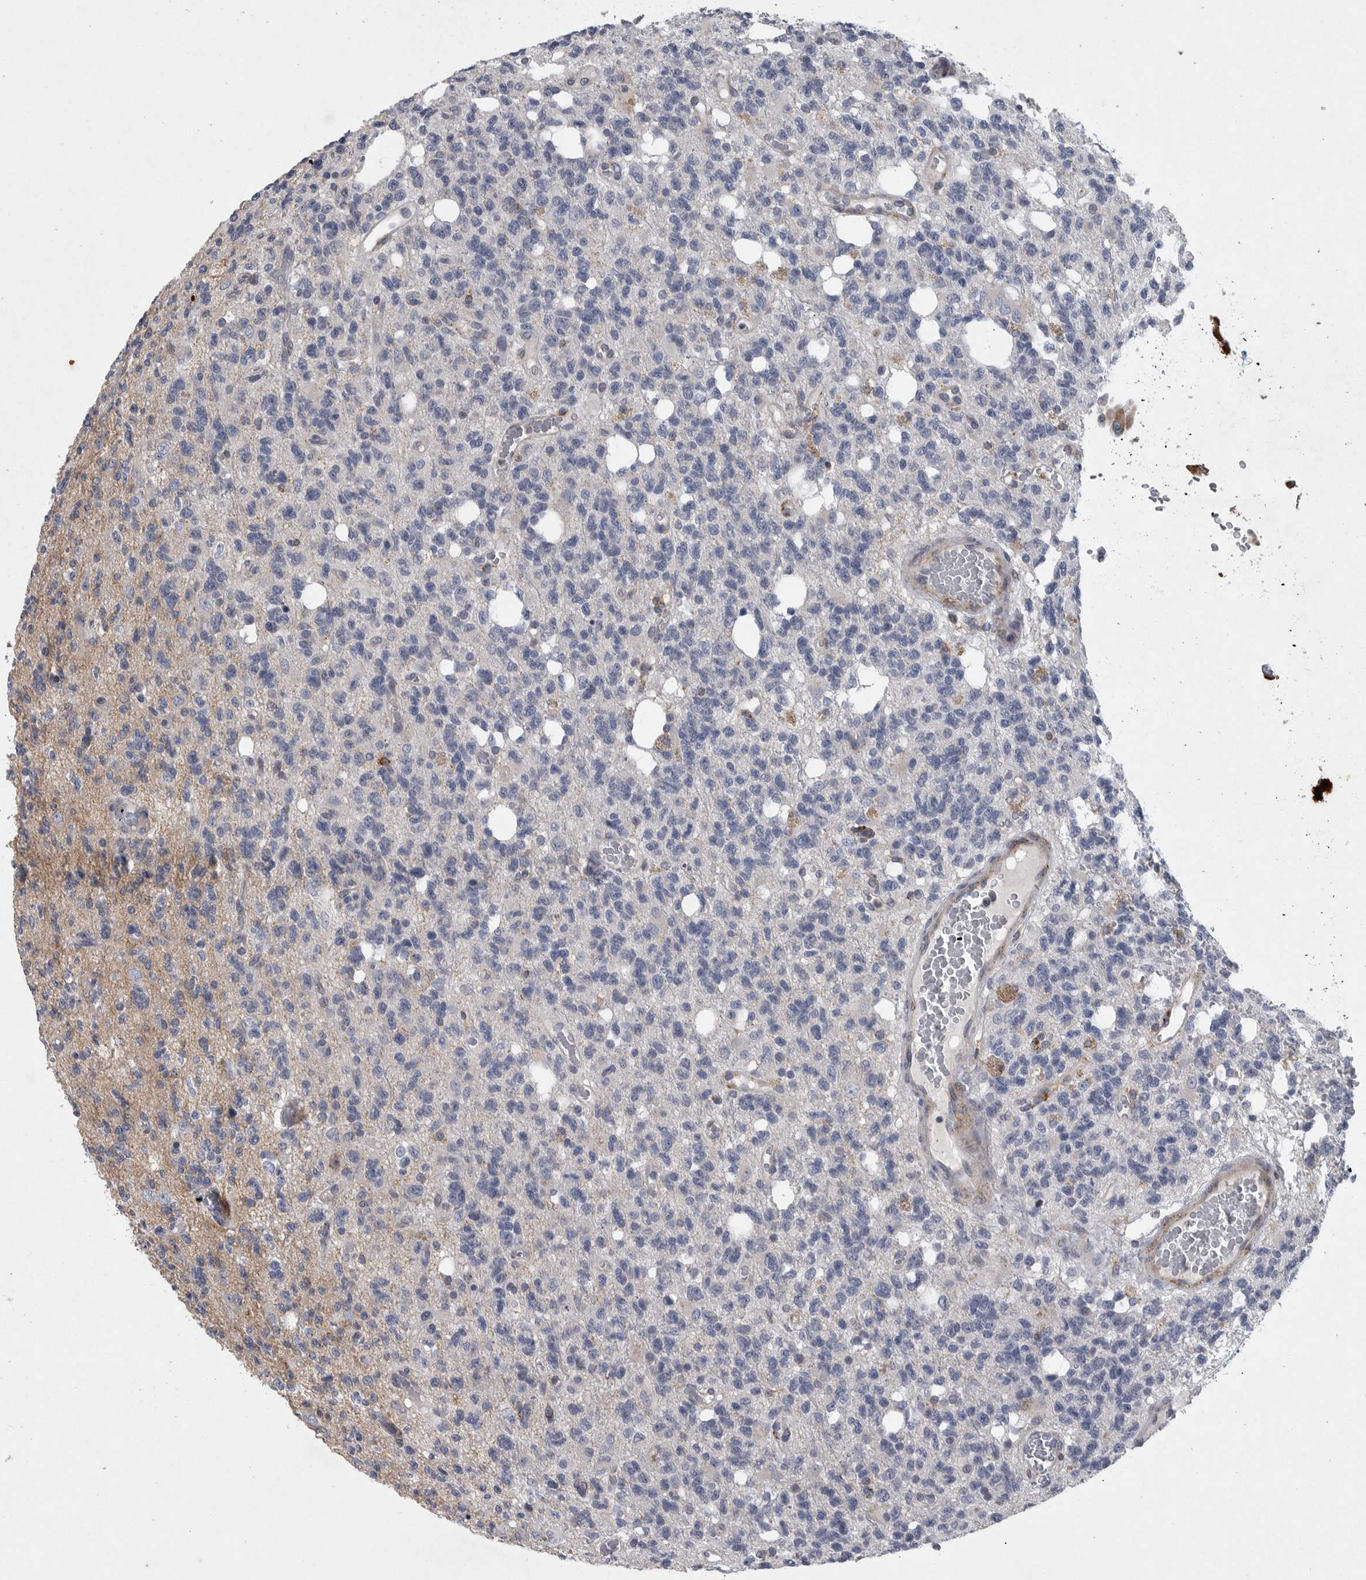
{"staining": {"intensity": "negative", "quantity": "none", "location": "none"}, "tissue": "glioma", "cell_type": "Tumor cells", "image_type": "cancer", "snomed": [{"axis": "morphology", "description": "Glioma, malignant, High grade"}, {"axis": "topography", "description": "Brain"}], "caption": "IHC of high-grade glioma (malignant) exhibits no positivity in tumor cells.", "gene": "MINPP1", "patient": {"sex": "female", "age": 62}}